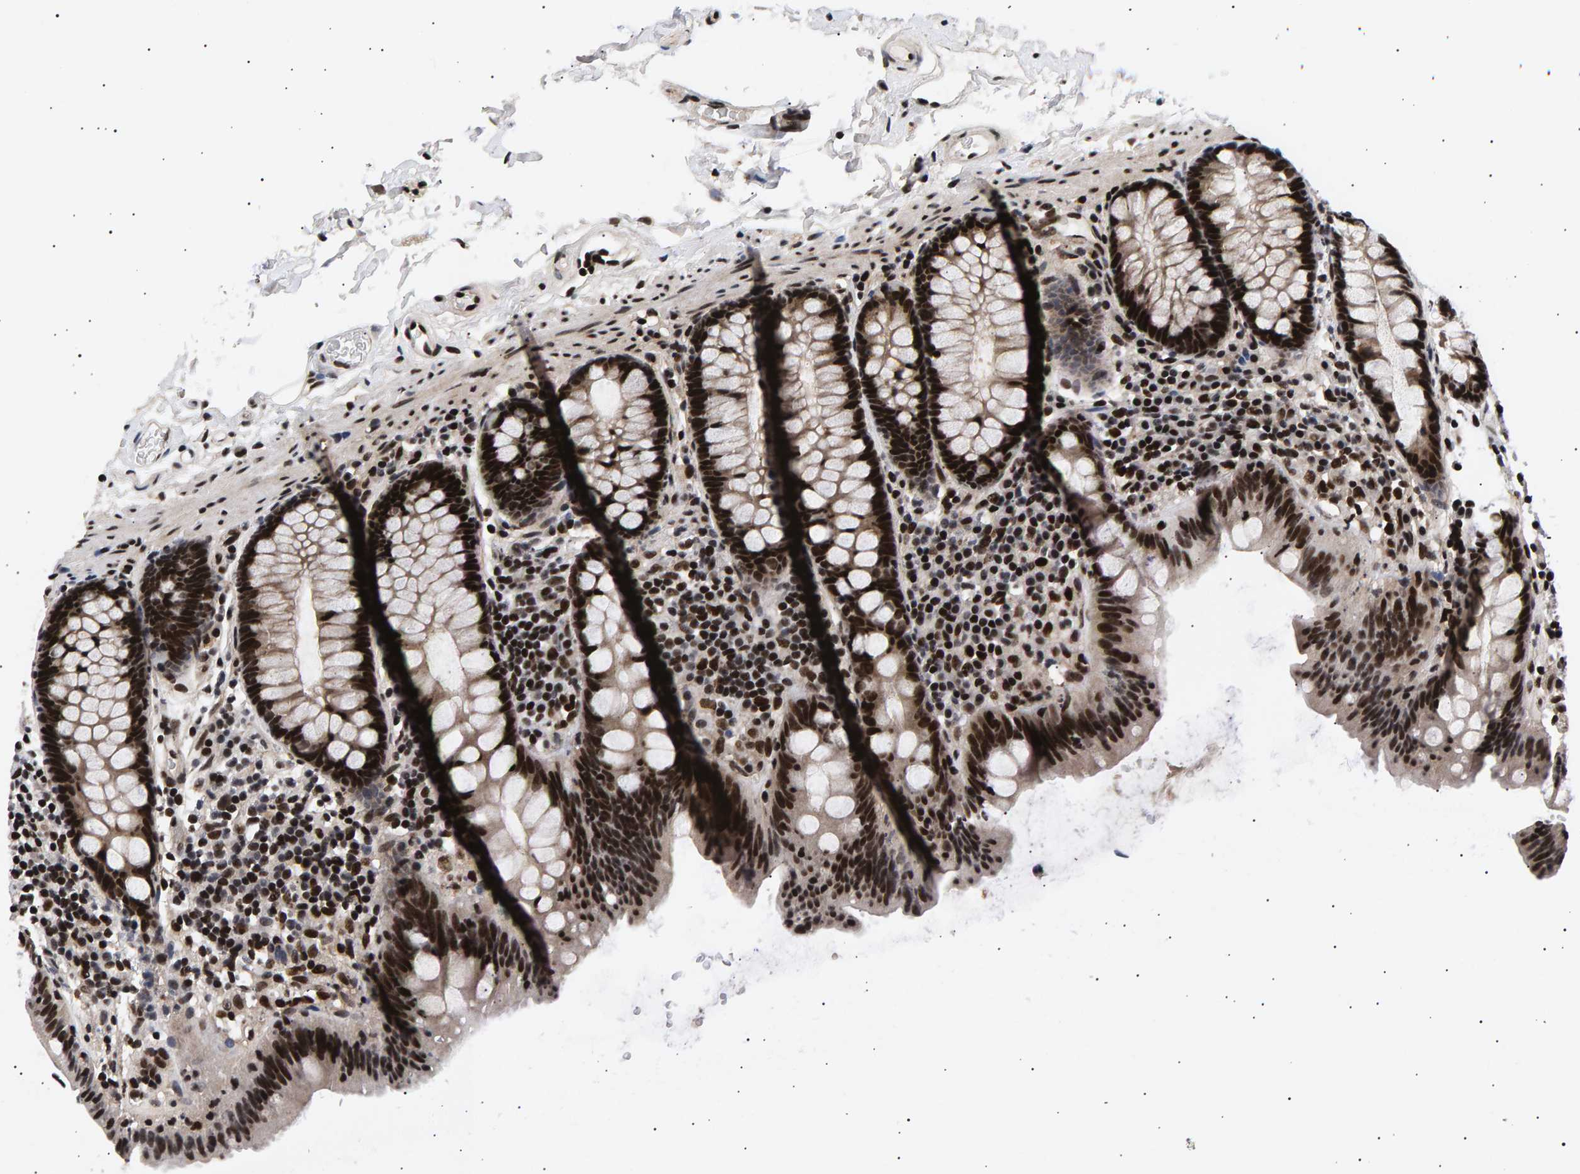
{"staining": {"intensity": "strong", "quantity": ">75%", "location": "nuclear"}, "tissue": "colon", "cell_type": "Endothelial cells", "image_type": "normal", "snomed": [{"axis": "morphology", "description": "Normal tissue, NOS"}, {"axis": "topography", "description": "Colon"}], "caption": "High-power microscopy captured an immunohistochemistry (IHC) micrograph of normal colon, revealing strong nuclear positivity in approximately >75% of endothelial cells.", "gene": "ANKRD40", "patient": {"sex": "female", "age": 80}}